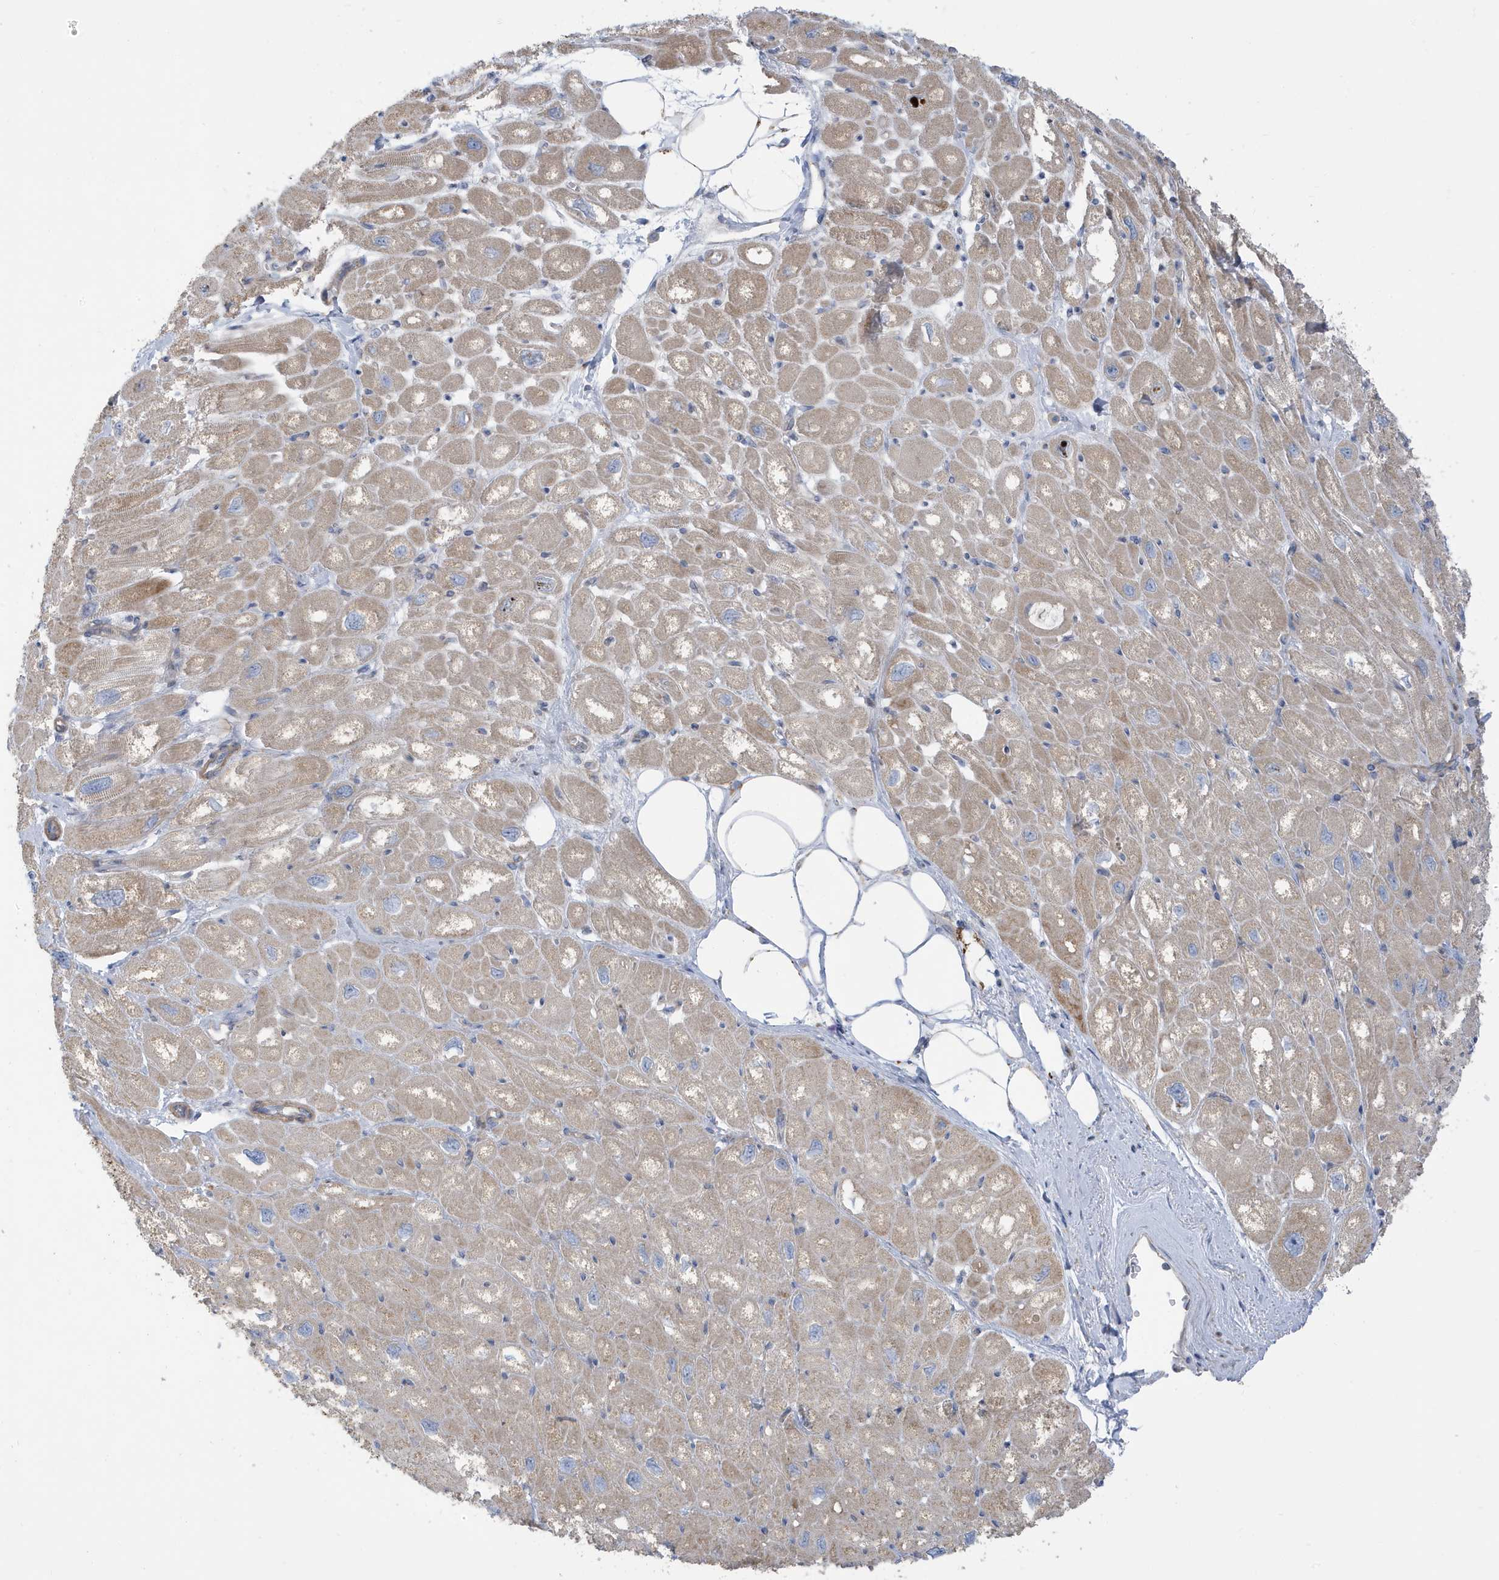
{"staining": {"intensity": "weak", "quantity": "25%-75%", "location": "cytoplasmic/membranous"}, "tissue": "heart muscle", "cell_type": "Cardiomyocytes", "image_type": "normal", "snomed": [{"axis": "morphology", "description": "Normal tissue, NOS"}, {"axis": "topography", "description": "Heart"}], "caption": "Cardiomyocytes demonstrate low levels of weak cytoplasmic/membranous positivity in about 25%-75% of cells in unremarkable heart muscle.", "gene": "ATP13A5", "patient": {"sex": "male", "age": 50}}